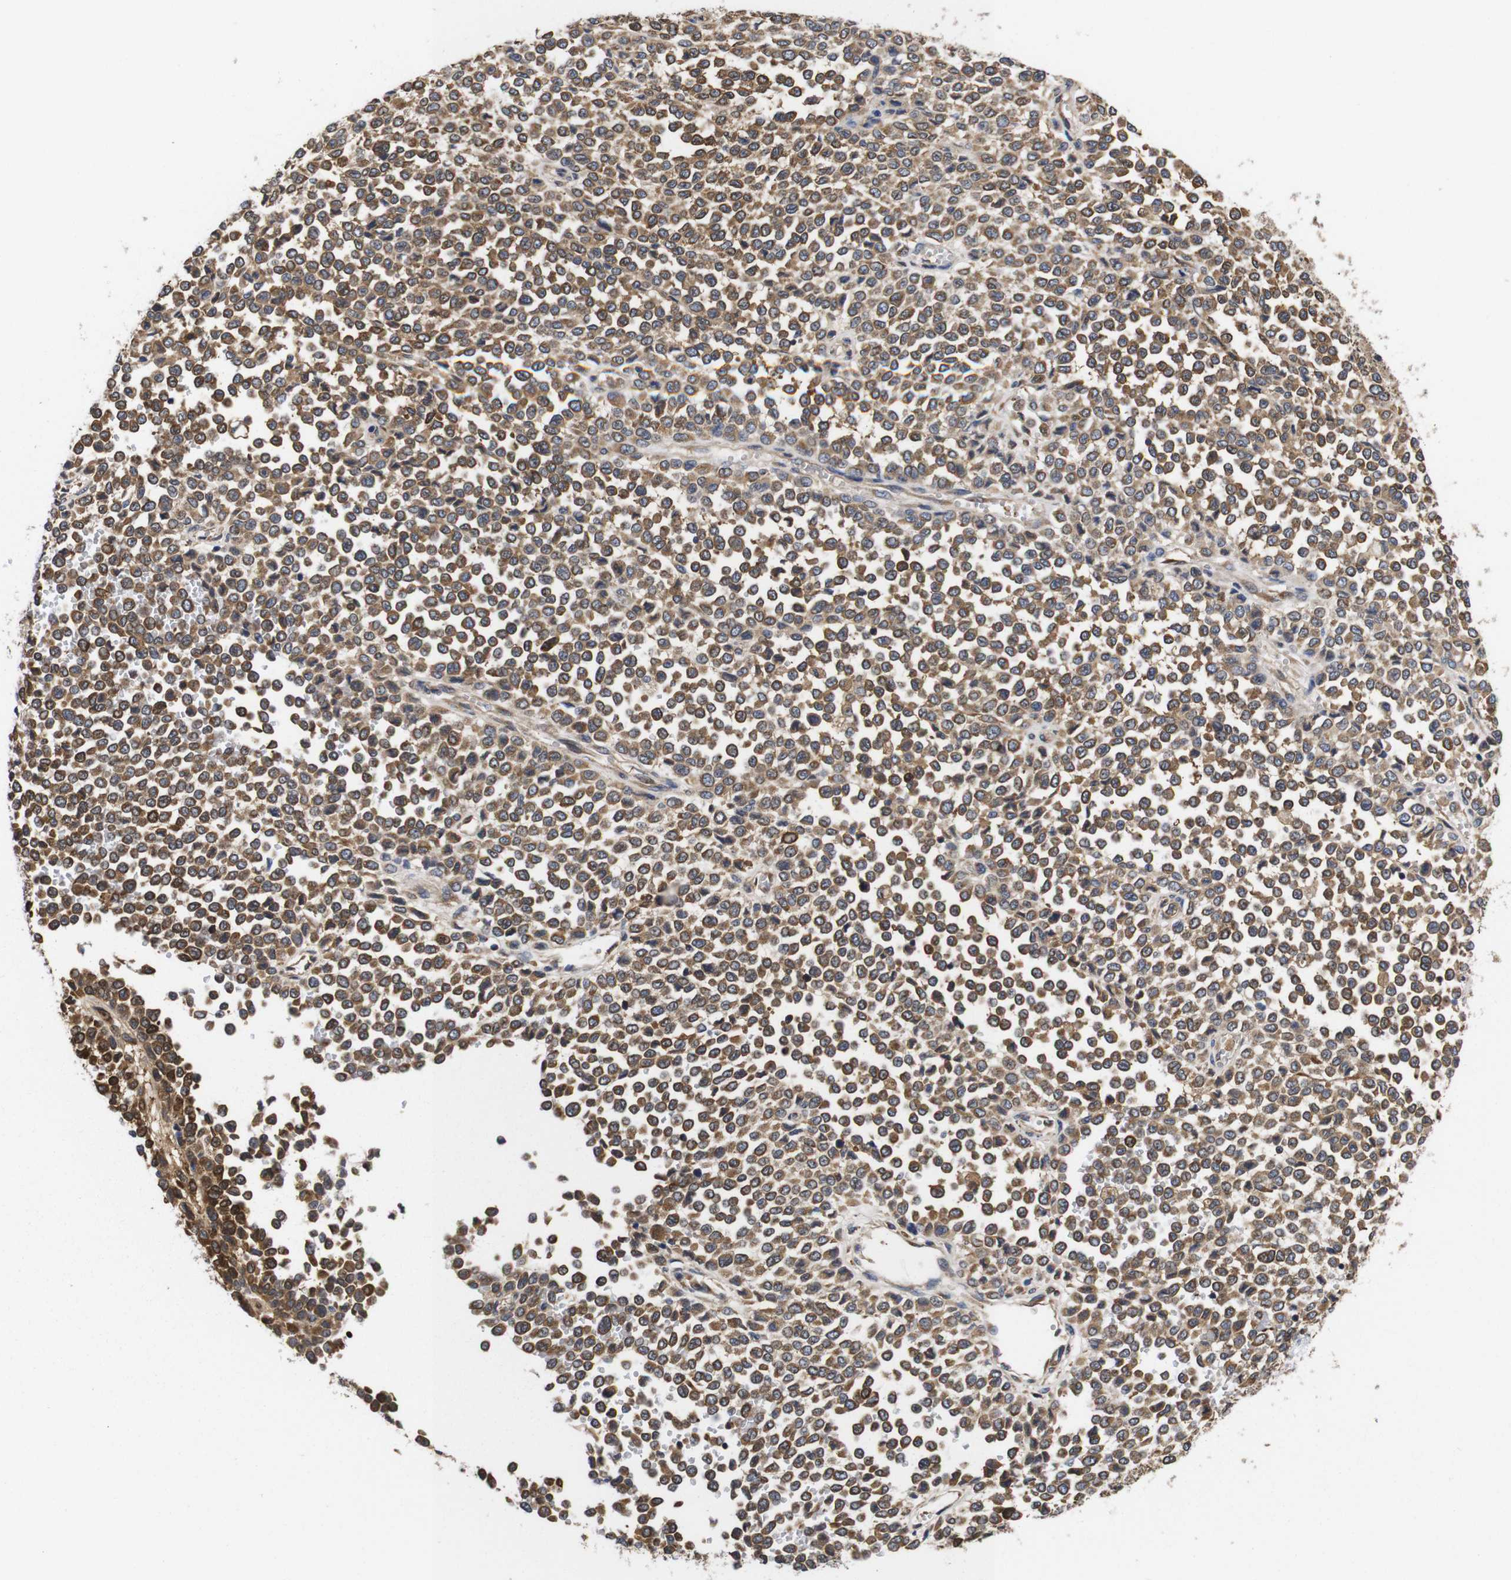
{"staining": {"intensity": "strong", "quantity": ">75%", "location": "cytoplasmic/membranous"}, "tissue": "melanoma", "cell_type": "Tumor cells", "image_type": "cancer", "snomed": [{"axis": "morphology", "description": "Malignant melanoma, Metastatic site"}, {"axis": "topography", "description": "Pancreas"}], "caption": "Strong cytoplasmic/membranous protein staining is appreciated in about >75% of tumor cells in malignant melanoma (metastatic site).", "gene": "LRRCC1", "patient": {"sex": "female", "age": 30}}